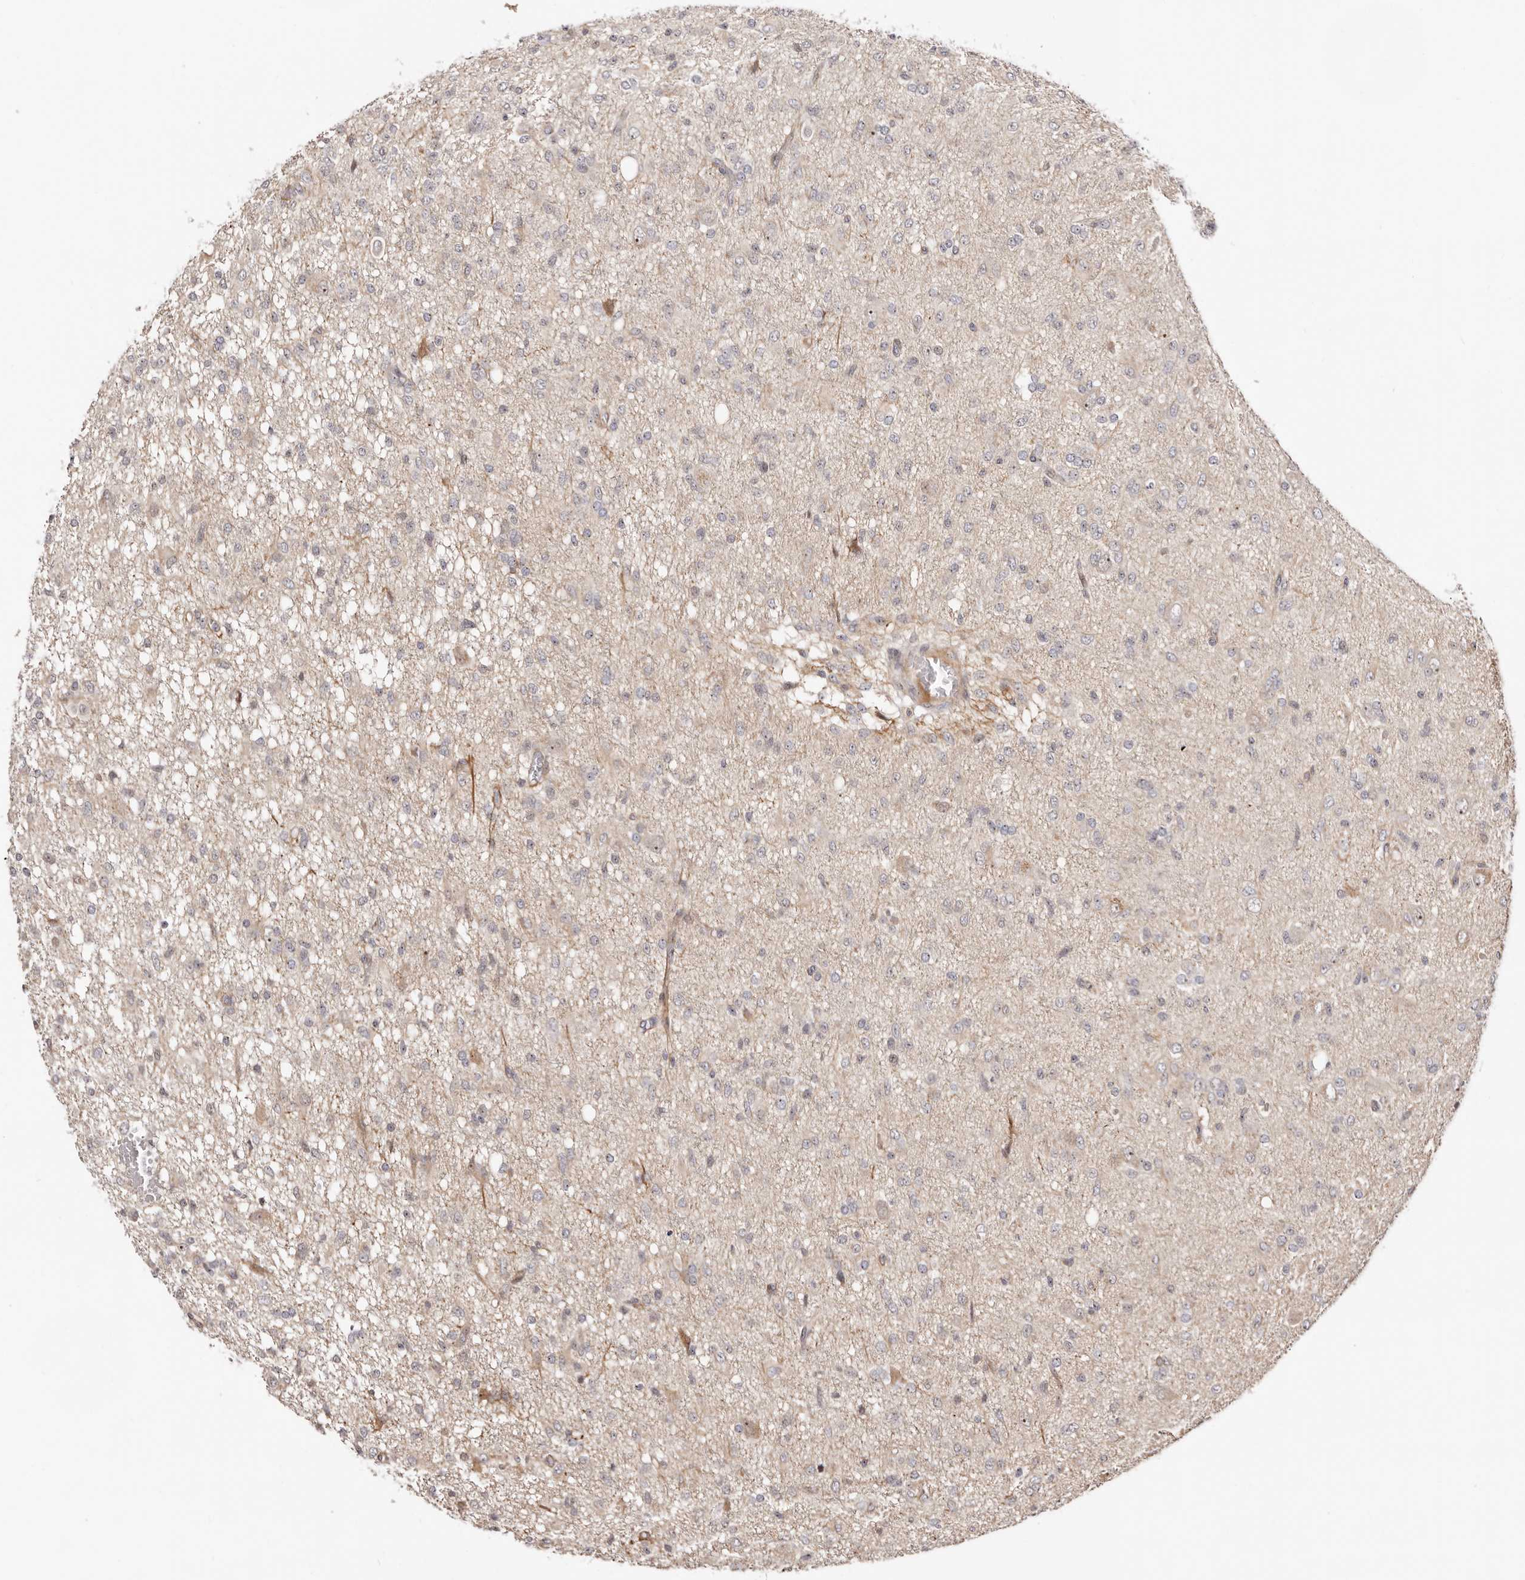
{"staining": {"intensity": "moderate", "quantity": "<25%", "location": "nuclear"}, "tissue": "glioma", "cell_type": "Tumor cells", "image_type": "cancer", "snomed": [{"axis": "morphology", "description": "Glioma, malignant, High grade"}, {"axis": "topography", "description": "Brain"}], "caption": "The immunohistochemical stain highlights moderate nuclear positivity in tumor cells of glioma tissue.", "gene": "ODF2L", "patient": {"sex": "female", "age": 59}}